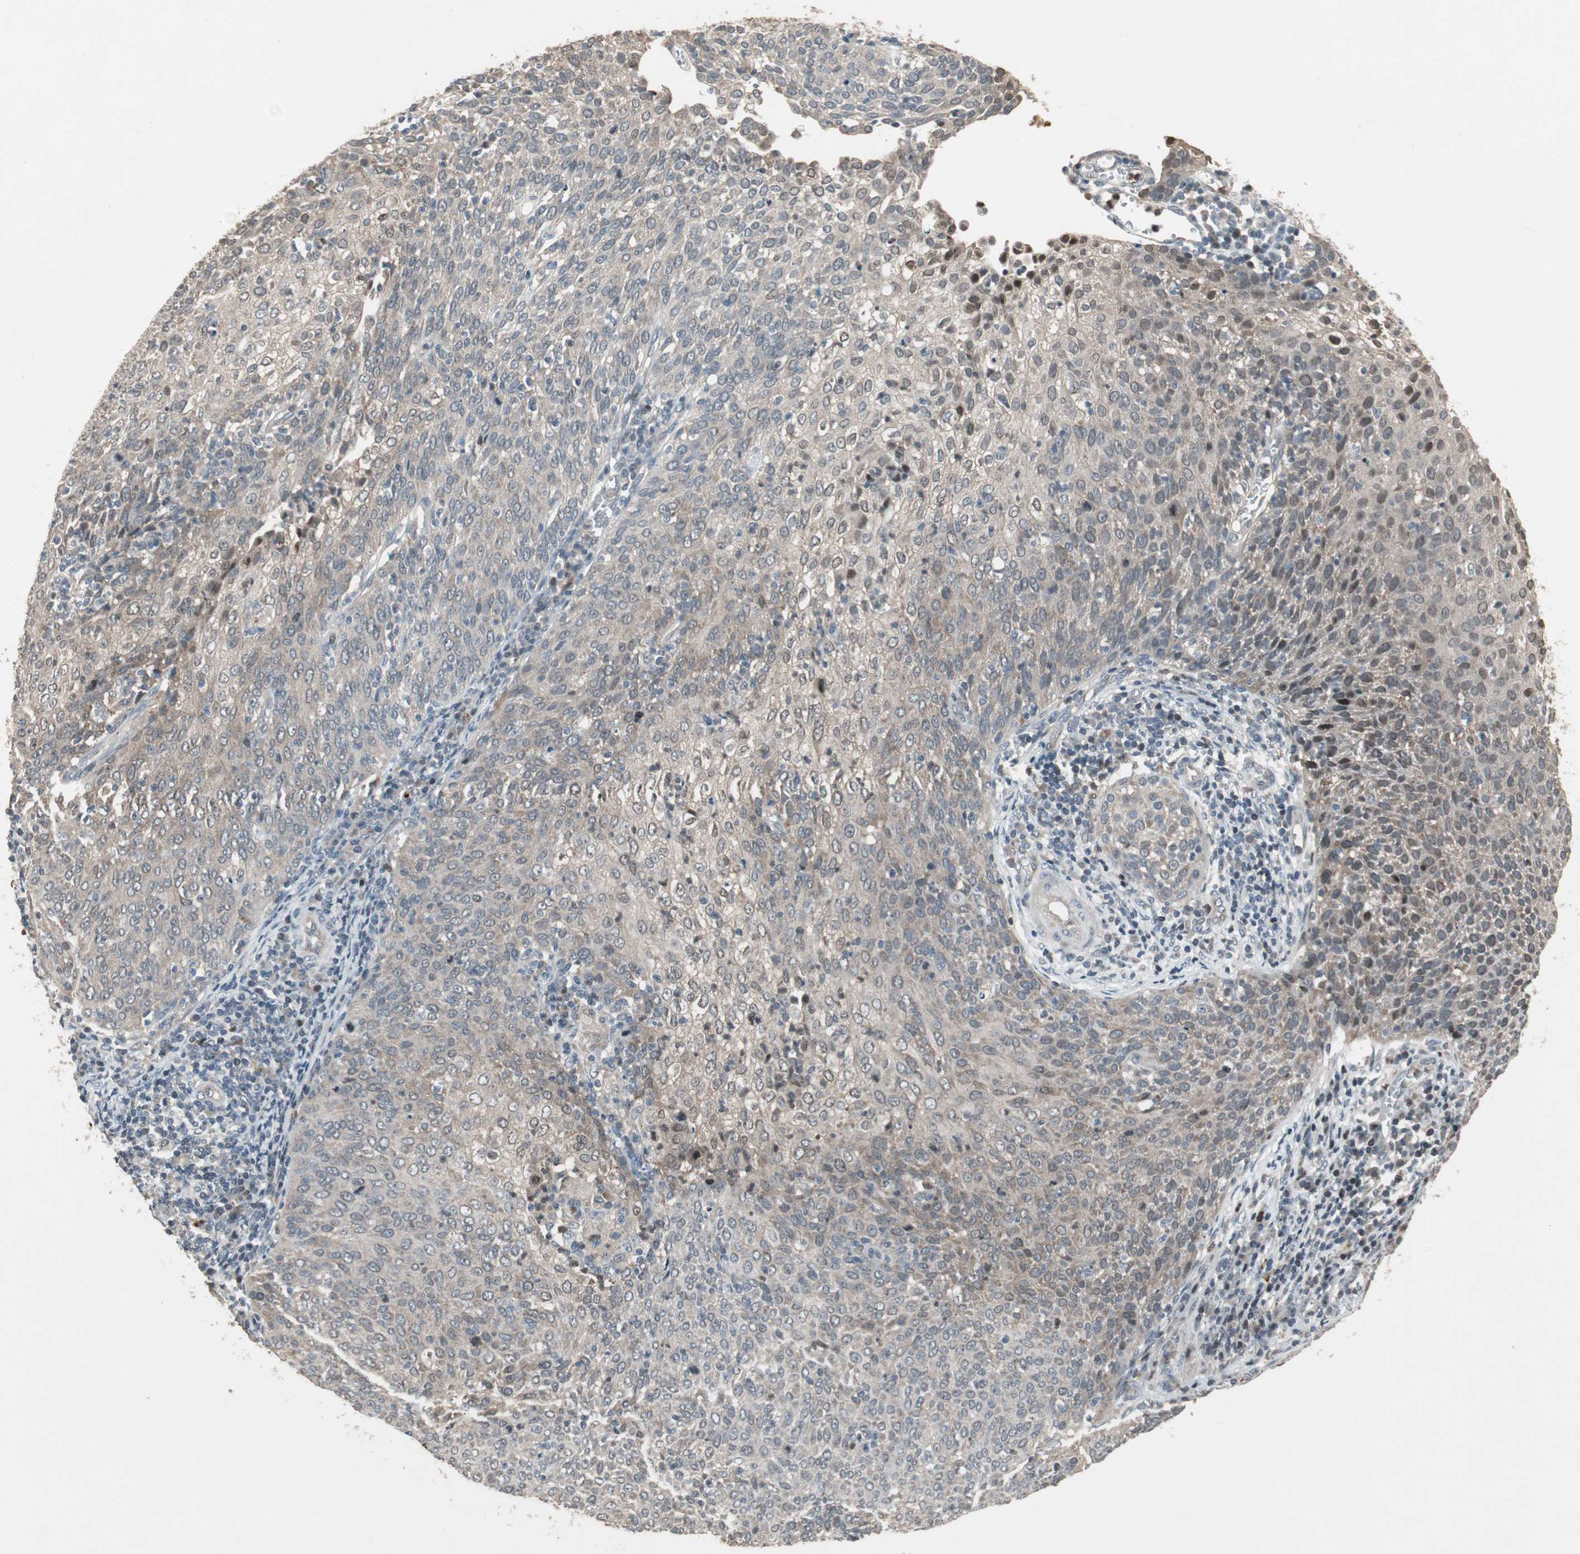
{"staining": {"intensity": "weak", "quantity": "25%-75%", "location": "cytoplasmic/membranous"}, "tissue": "cervical cancer", "cell_type": "Tumor cells", "image_type": "cancer", "snomed": [{"axis": "morphology", "description": "Squamous cell carcinoma, NOS"}, {"axis": "topography", "description": "Cervix"}], "caption": "A brown stain labels weak cytoplasmic/membranous staining of a protein in cervical cancer (squamous cell carcinoma) tumor cells.", "gene": "SNX4", "patient": {"sex": "female", "age": 38}}